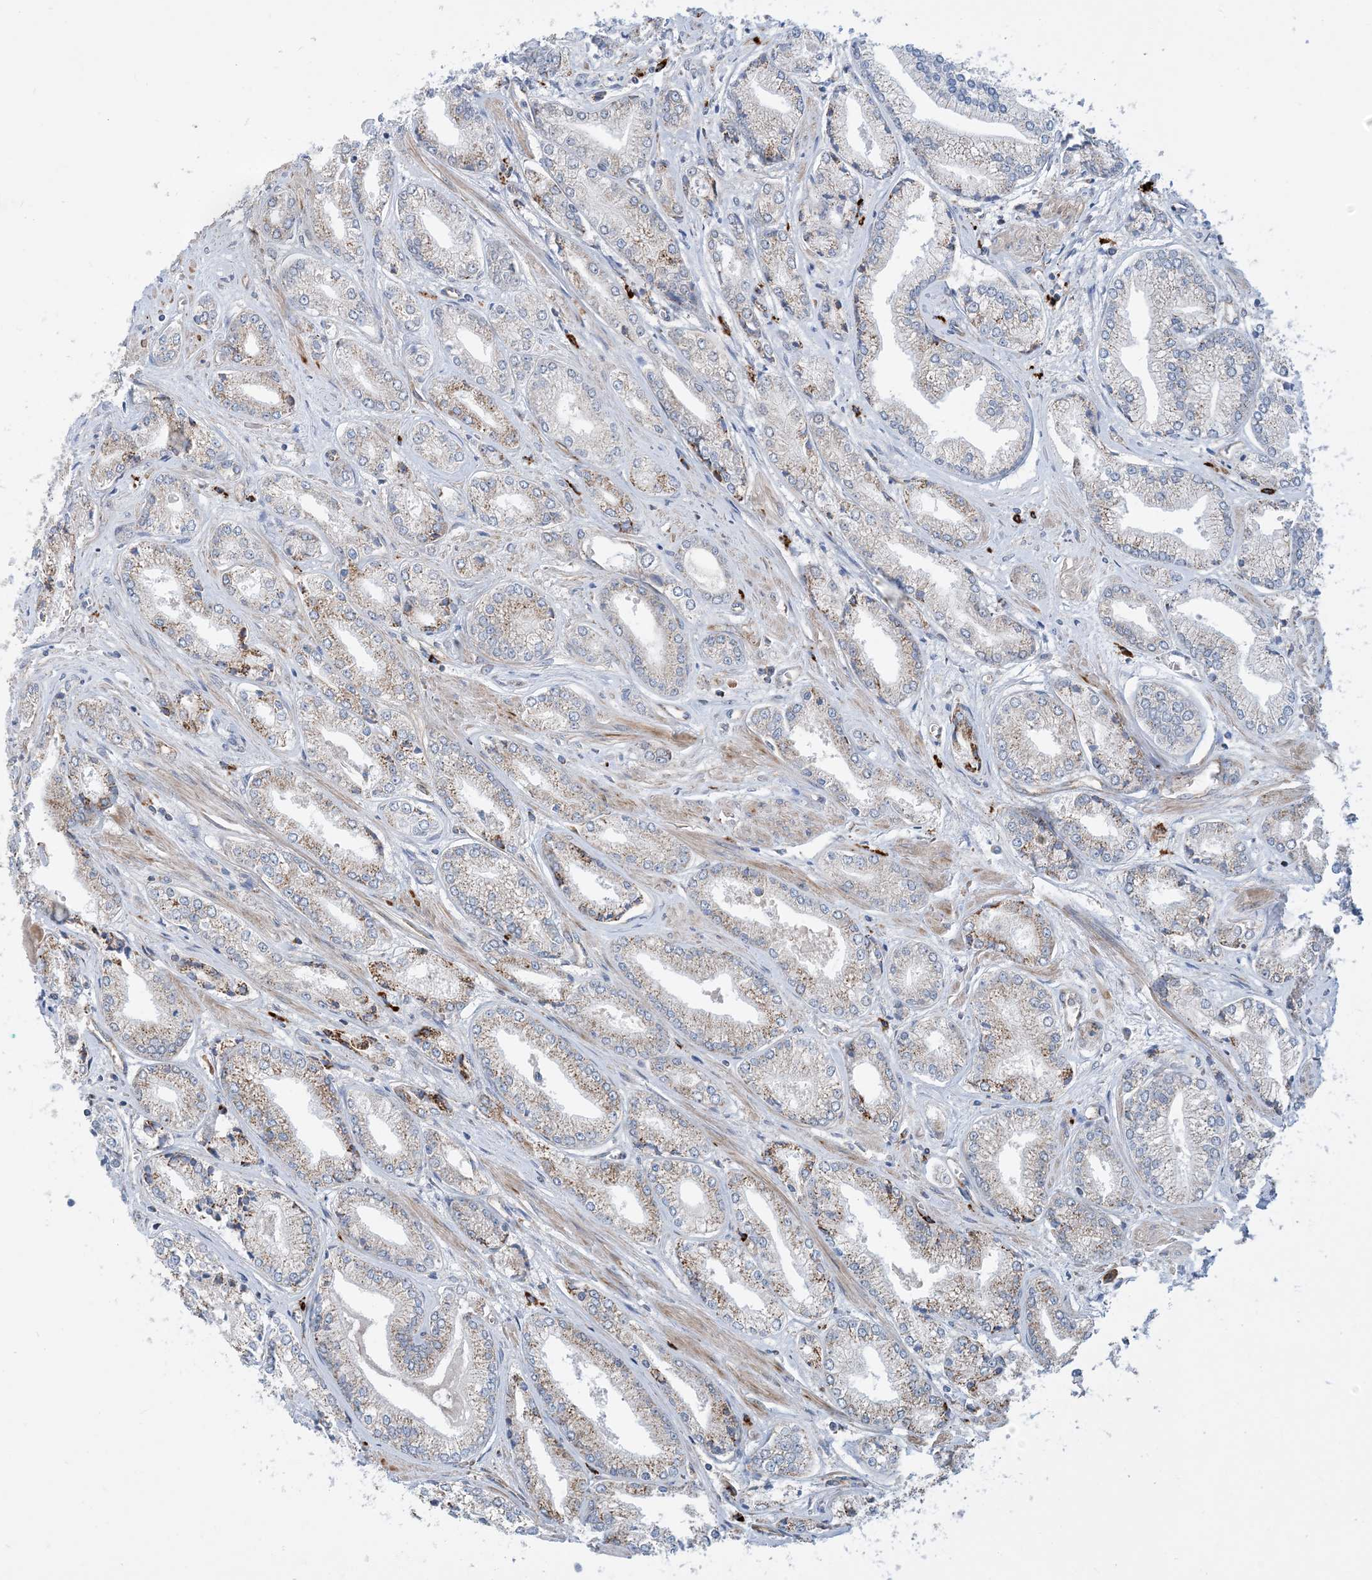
{"staining": {"intensity": "weak", "quantity": "25%-75%", "location": "cytoplasmic/membranous"}, "tissue": "prostate cancer", "cell_type": "Tumor cells", "image_type": "cancer", "snomed": [{"axis": "morphology", "description": "Adenocarcinoma, Low grade"}, {"axis": "topography", "description": "Prostate"}], "caption": "A brown stain shows weak cytoplasmic/membranous staining of a protein in human low-grade adenocarcinoma (prostate) tumor cells.", "gene": "PCDHGA1", "patient": {"sex": "male", "age": 60}}